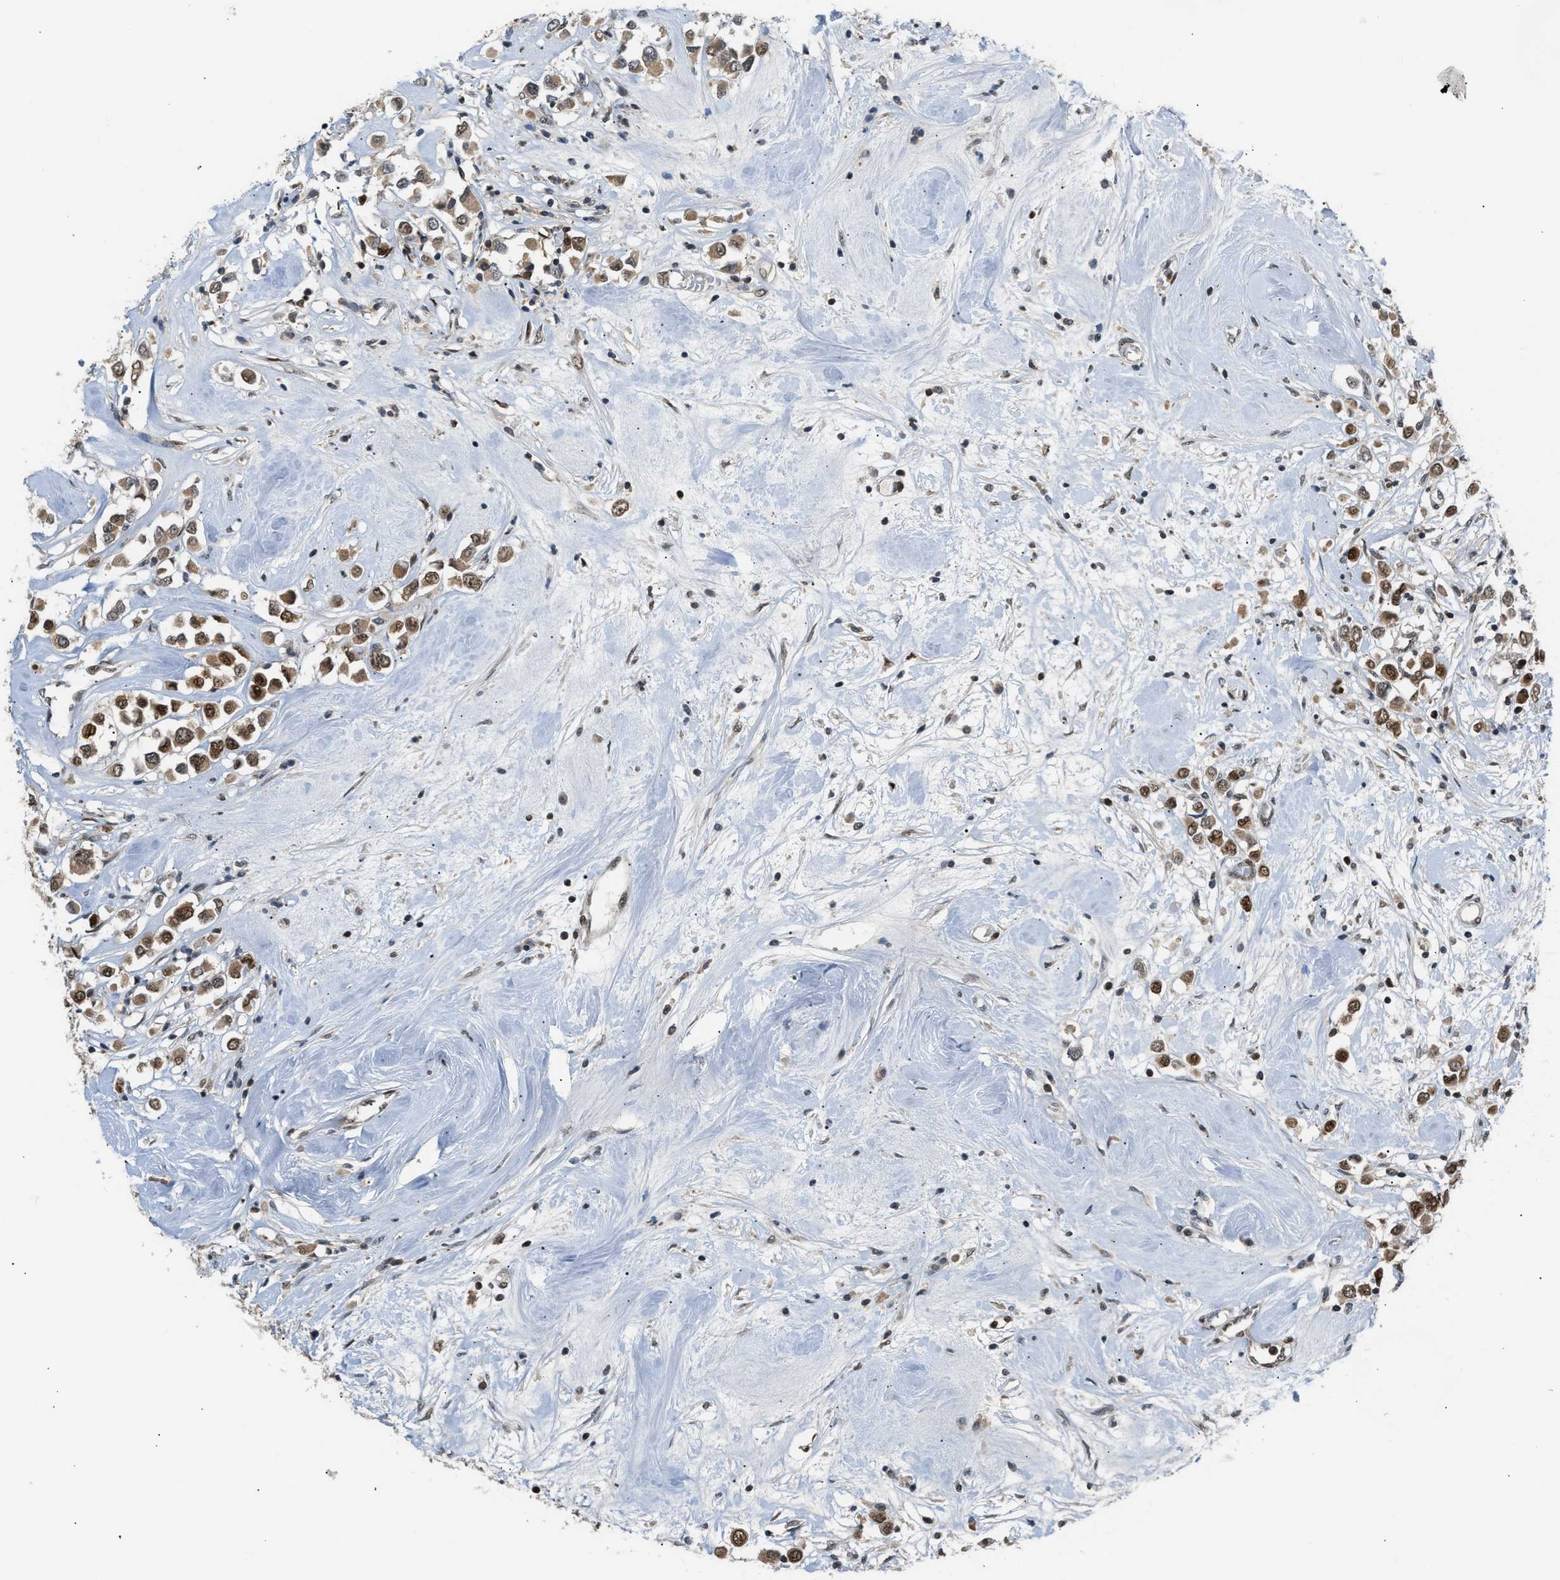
{"staining": {"intensity": "moderate", "quantity": ">75%", "location": "nuclear"}, "tissue": "breast cancer", "cell_type": "Tumor cells", "image_type": "cancer", "snomed": [{"axis": "morphology", "description": "Duct carcinoma"}, {"axis": "topography", "description": "Breast"}], "caption": "High-power microscopy captured an immunohistochemistry (IHC) micrograph of breast infiltrating ductal carcinoma, revealing moderate nuclear staining in approximately >75% of tumor cells.", "gene": "SSBP2", "patient": {"sex": "female", "age": 61}}